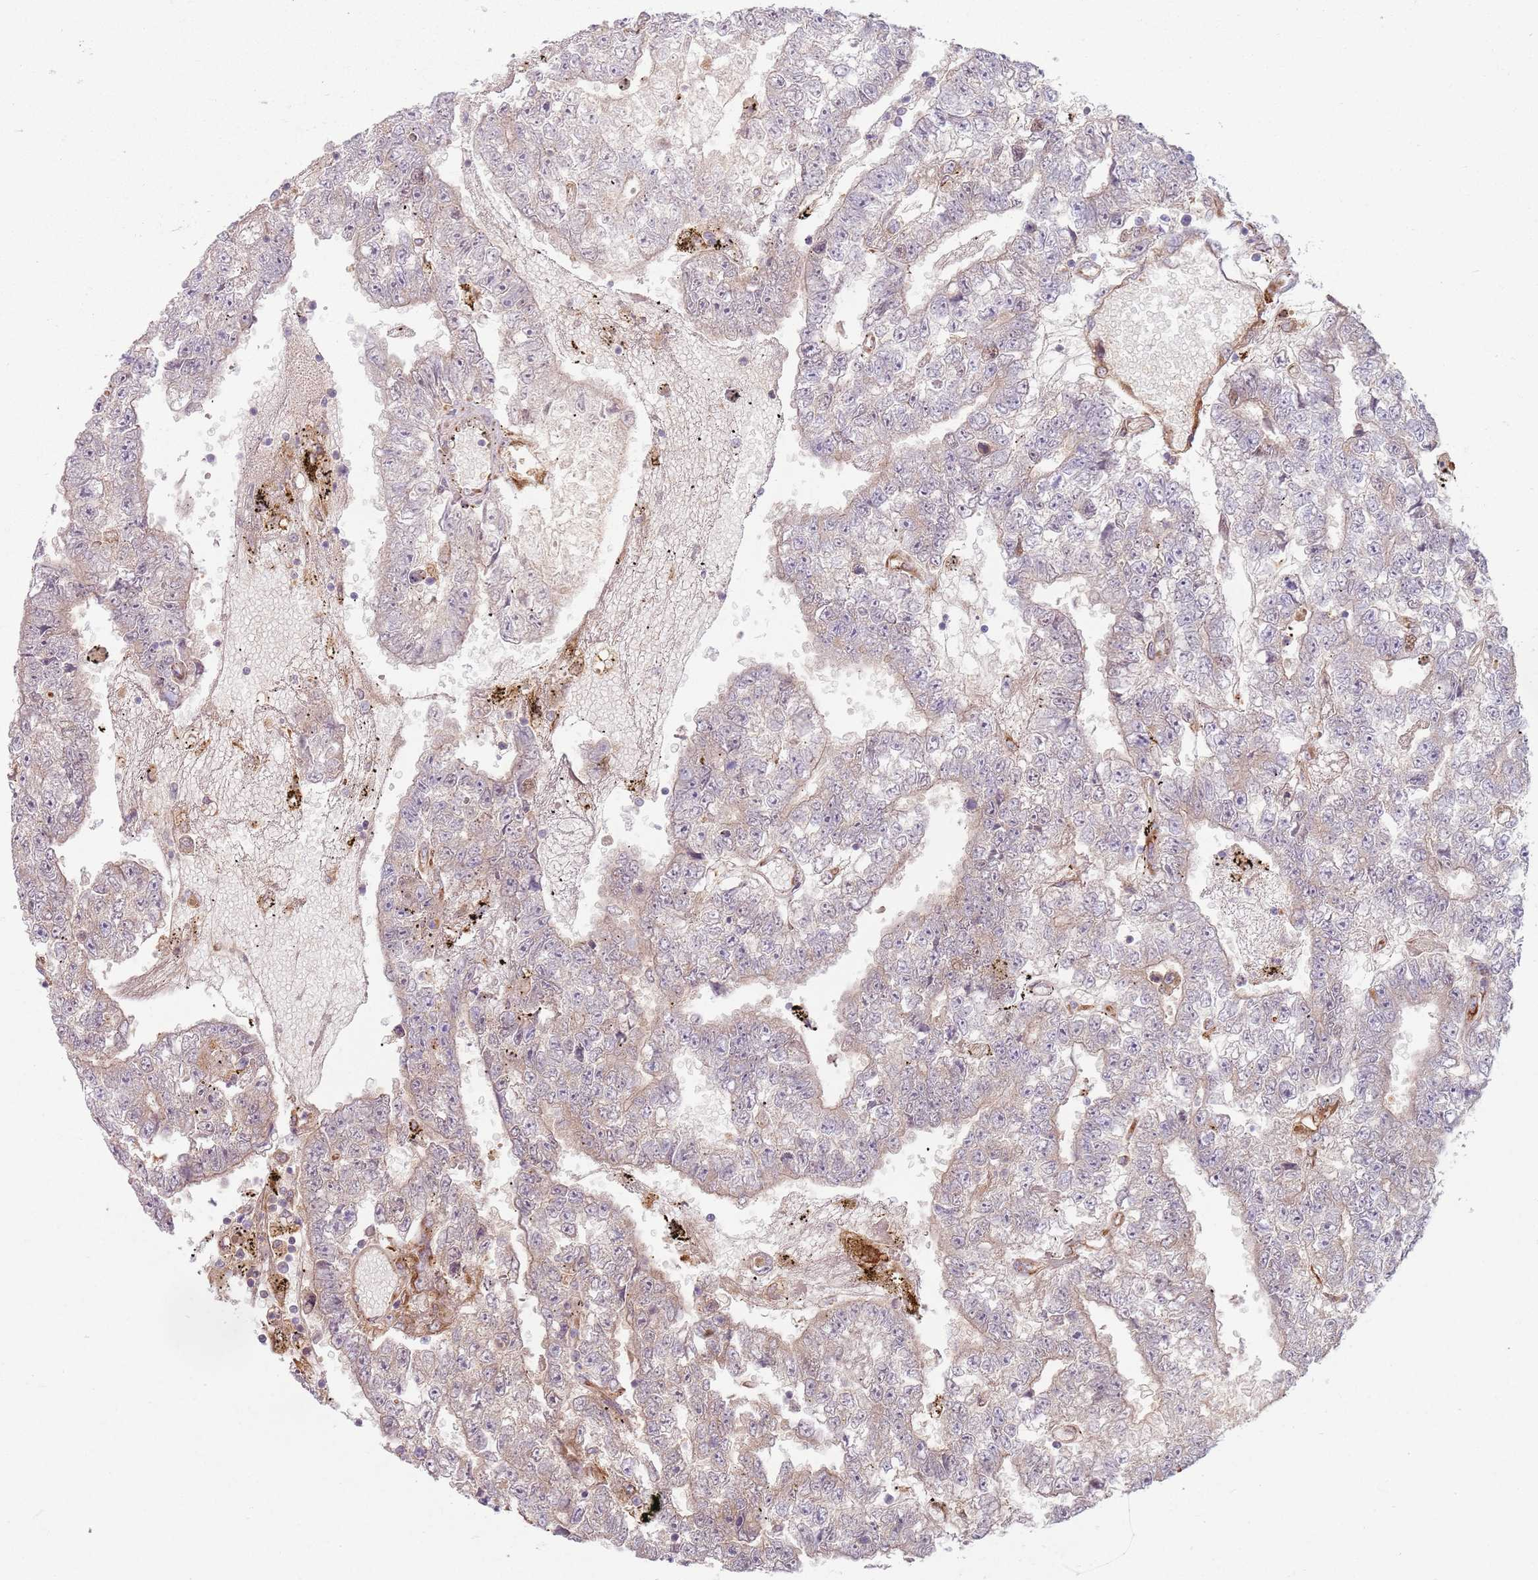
{"staining": {"intensity": "negative", "quantity": "none", "location": "none"}, "tissue": "testis cancer", "cell_type": "Tumor cells", "image_type": "cancer", "snomed": [{"axis": "morphology", "description": "Carcinoma, Embryonal, NOS"}, {"axis": "topography", "description": "Testis"}], "caption": "Photomicrograph shows no significant protein expression in tumor cells of testis embryonal carcinoma.", "gene": "COLGALT1", "patient": {"sex": "male", "age": 25}}